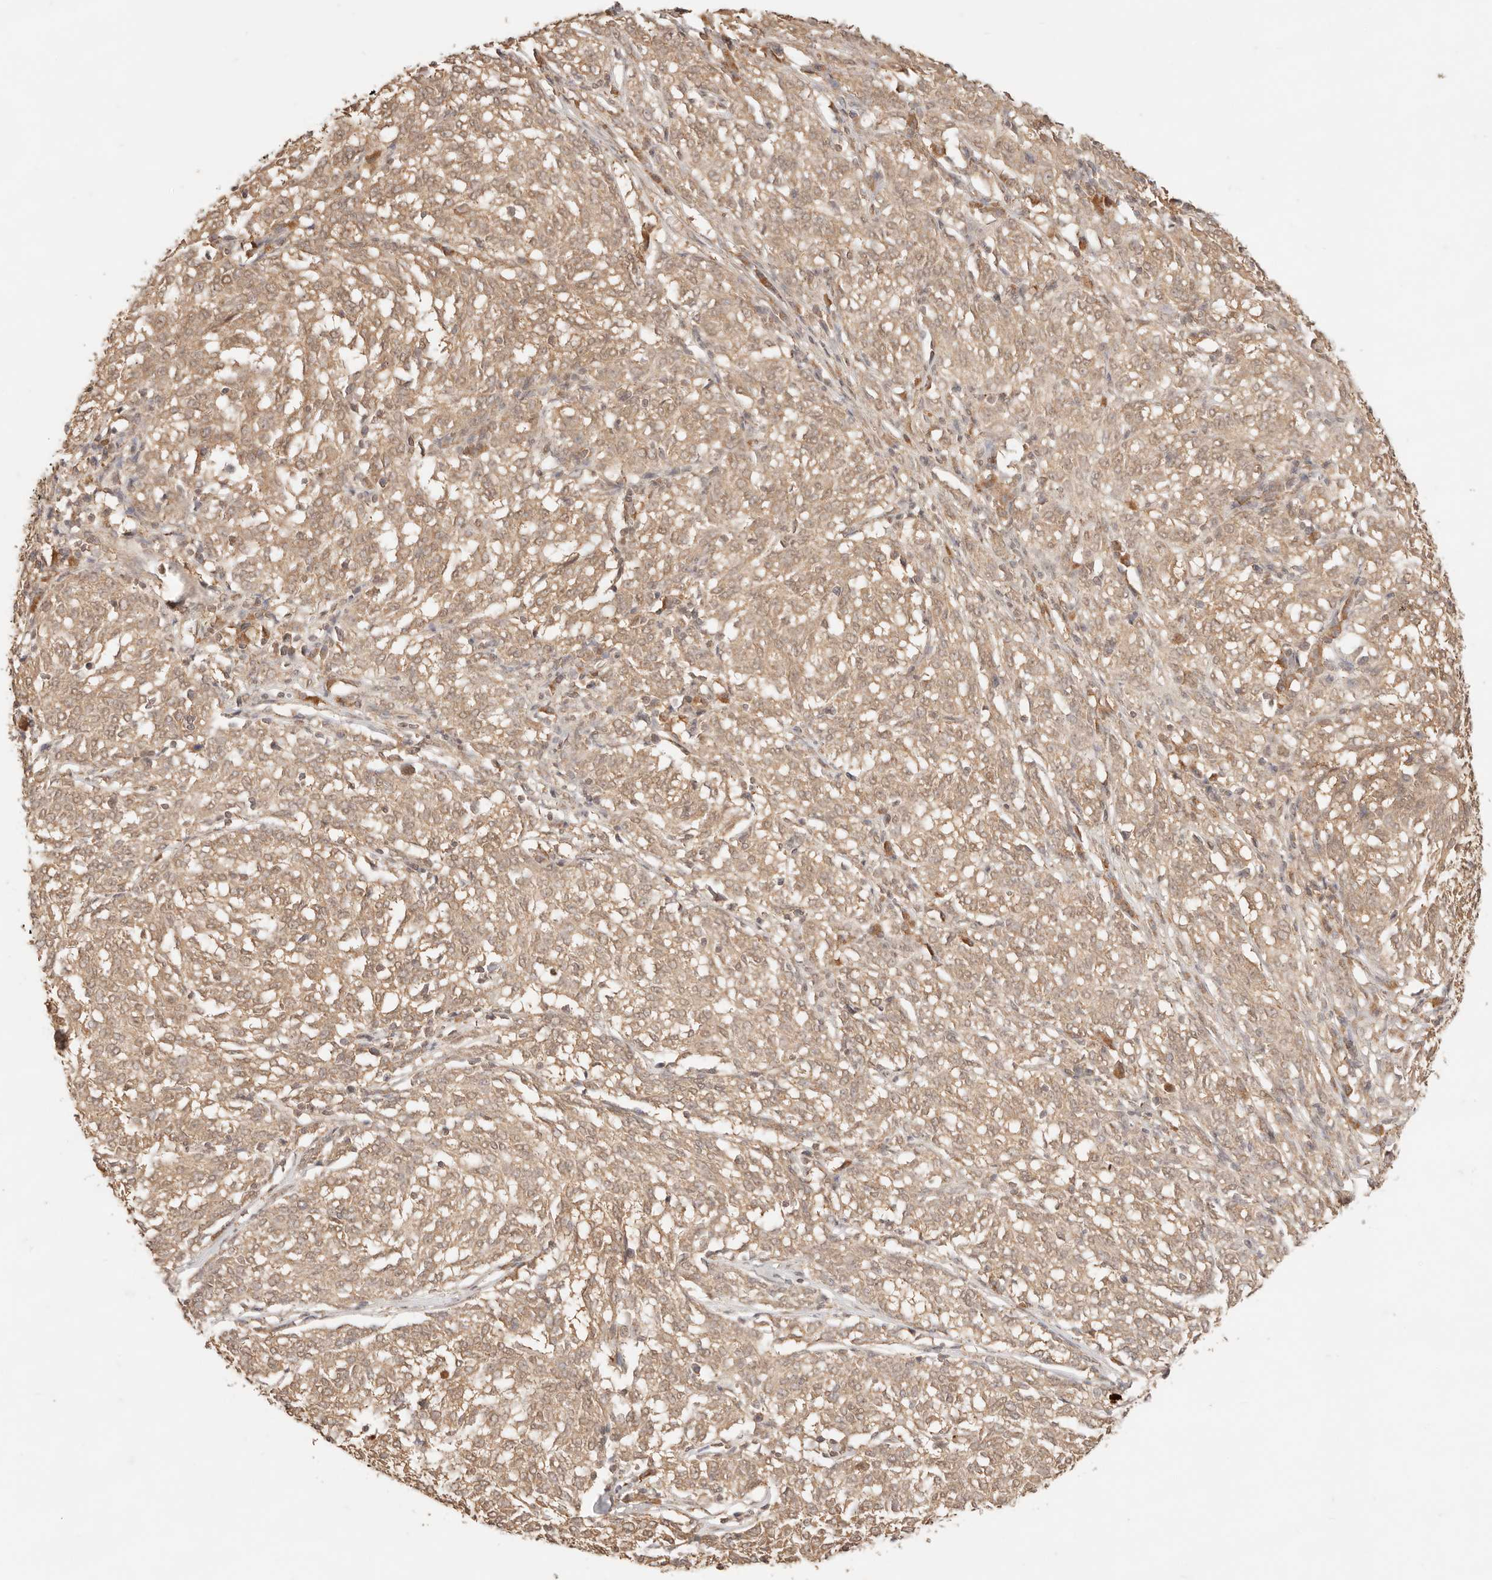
{"staining": {"intensity": "weak", "quantity": ">75%", "location": "cytoplasmic/membranous"}, "tissue": "melanoma", "cell_type": "Tumor cells", "image_type": "cancer", "snomed": [{"axis": "morphology", "description": "Malignant melanoma, NOS"}, {"axis": "topography", "description": "Skin"}], "caption": "Melanoma stained with a protein marker shows weak staining in tumor cells.", "gene": "TRIM11", "patient": {"sex": "female", "age": 72}}